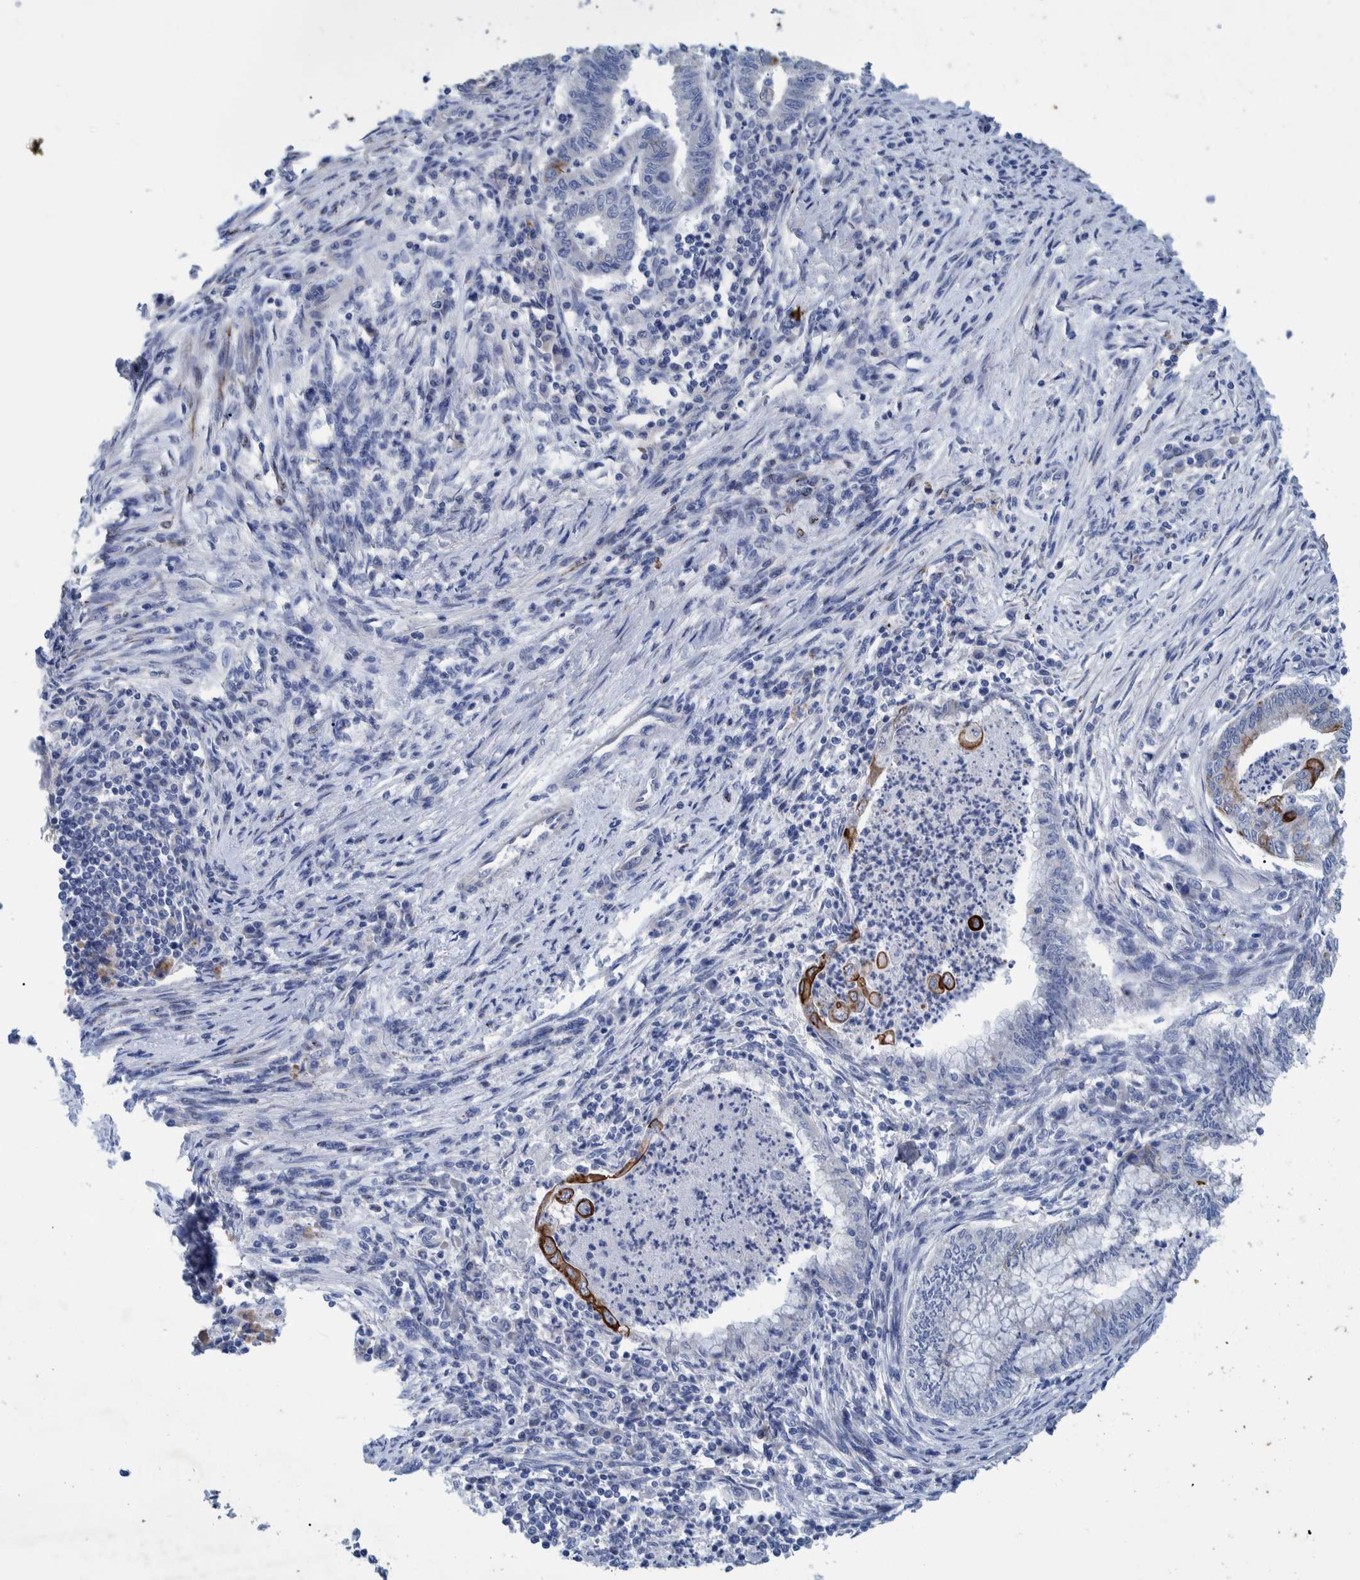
{"staining": {"intensity": "moderate", "quantity": "25%-75%", "location": "cytoplasmic/membranous"}, "tissue": "endometrial cancer", "cell_type": "Tumor cells", "image_type": "cancer", "snomed": [{"axis": "morphology", "description": "Polyp, NOS"}, {"axis": "morphology", "description": "Adenocarcinoma, NOS"}, {"axis": "morphology", "description": "Adenoma, NOS"}, {"axis": "topography", "description": "Endometrium"}], "caption": "Human endometrial cancer (adenoma) stained with a brown dye exhibits moderate cytoplasmic/membranous positive staining in approximately 25%-75% of tumor cells.", "gene": "MKS1", "patient": {"sex": "female", "age": 79}}